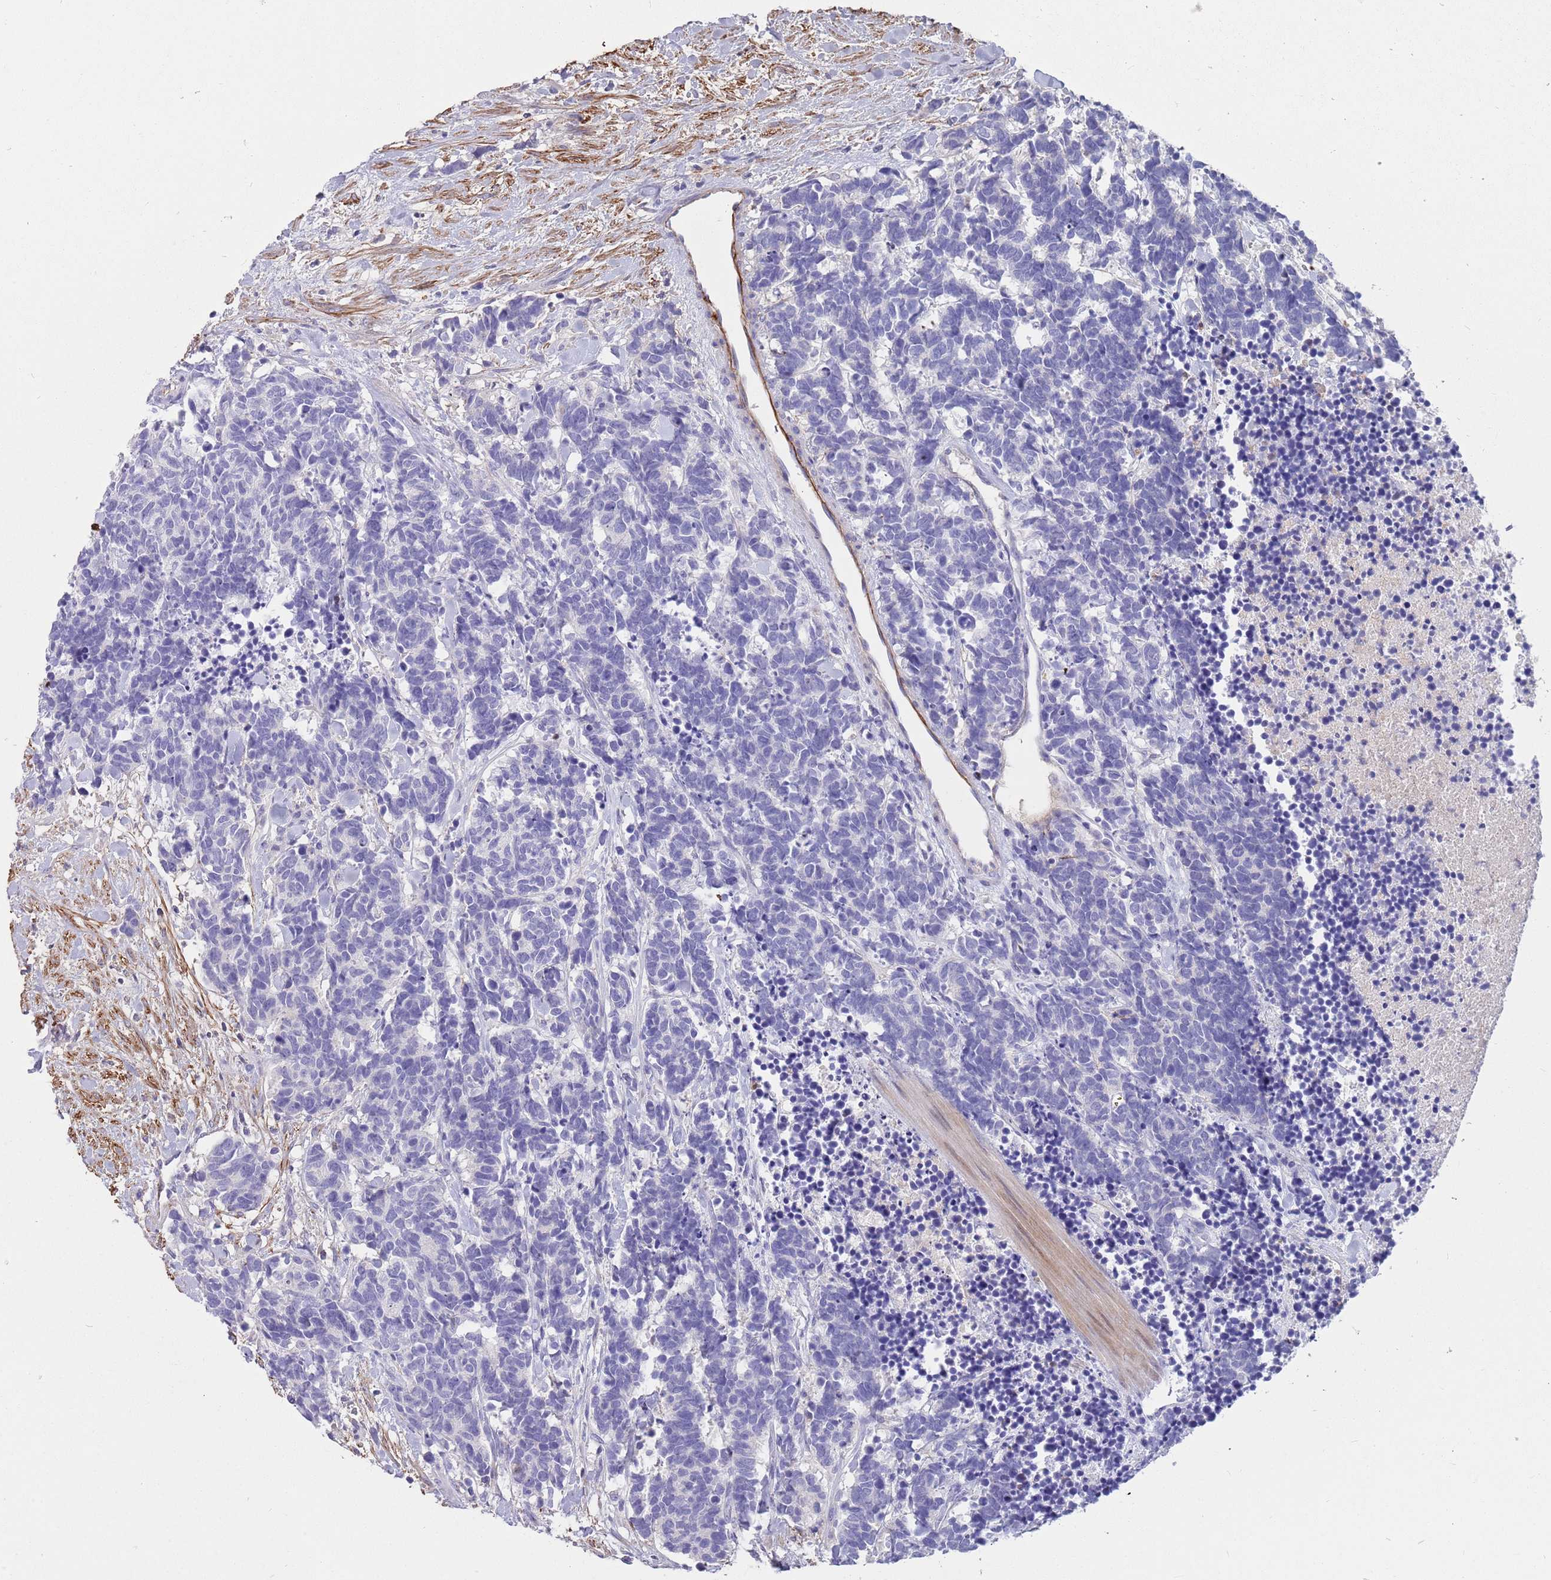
{"staining": {"intensity": "negative", "quantity": "none", "location": "none"}, "tissue": "carcinoid", "cell_type": "Tumor cells", "image_type": "cancer", "snomed": [{"axis": "morphology", "description": "Carcinoma, NOS"}, {"axis": "morphology", "description": "Carcinoid, malignant, NOS"}, {"axis": "topography", "description": "Prostate"}], "caption": "High power microscopy histopathology image of an immunohistochemistry (IHC) image of carcinoid, revealing no significant staining in tumor cells.", "gene": "LEPROTL1", "patient": {"sex": "male", "age": 57}}